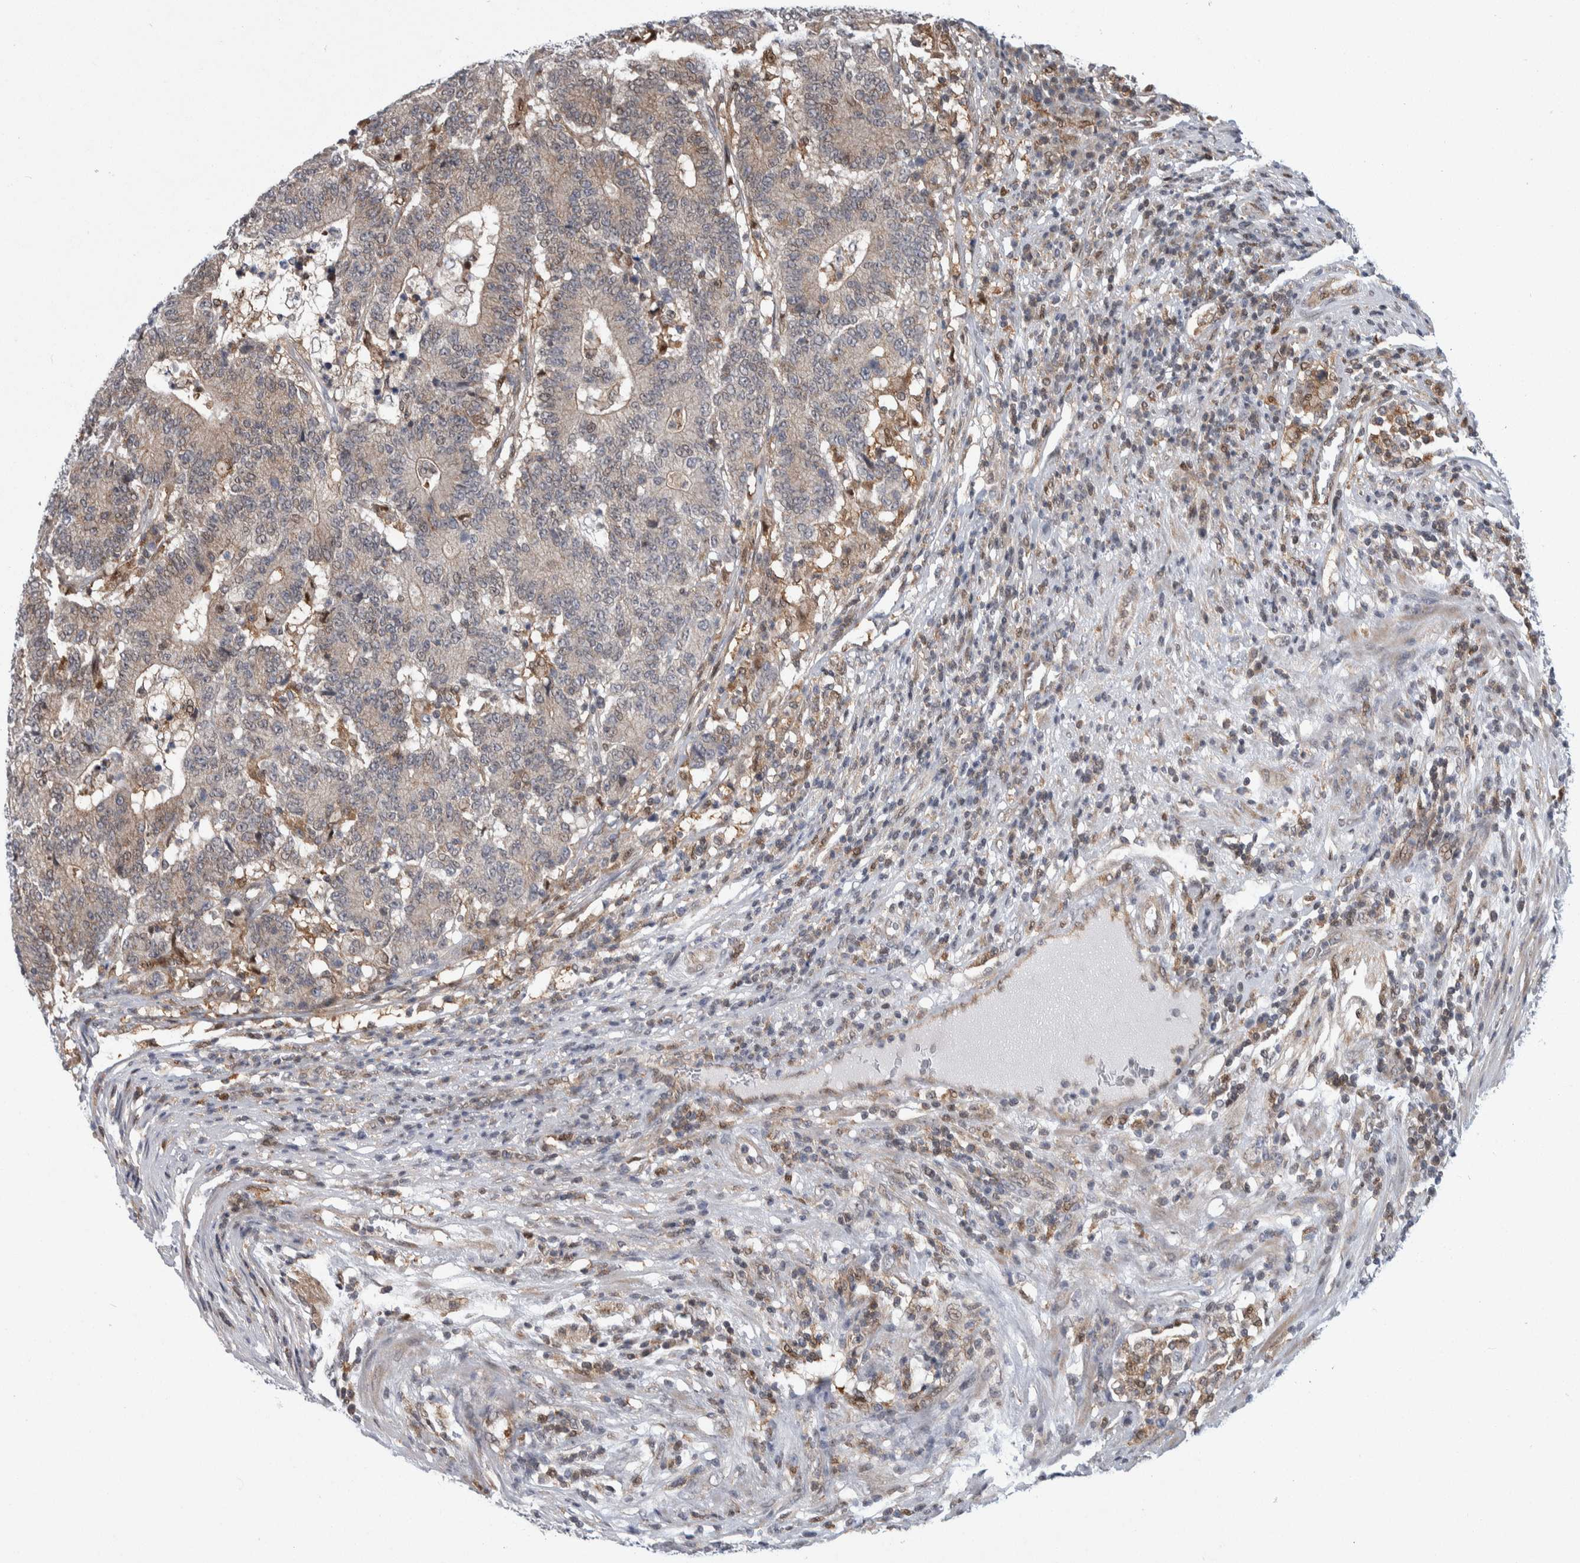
{"staining": {"intensity": "weak", "quantity": "<25%", "location": "cytoplasmic/membranous"}, "tissue": "colorectal cancer", "cell_type": "Tumor cells", "image_type": "cancer", "snomed": [{"axis": "morphology", "description": "Normal tissue, NOS"}, {"axis": "morphology", "description": "Adenocarcinoma, NOS"}, {"axis": "topography", "description": "Colon"}], "caption": "This photomicrograph is of colorectal adenocarcinoma stained with immunohistochemistry (IHC) to label a protein in brown with the nuclei are counter-stained blue. There is no expression in tumor cells.", "gene": "PTPA", "patient": {"sex": "female", "age": 75}}